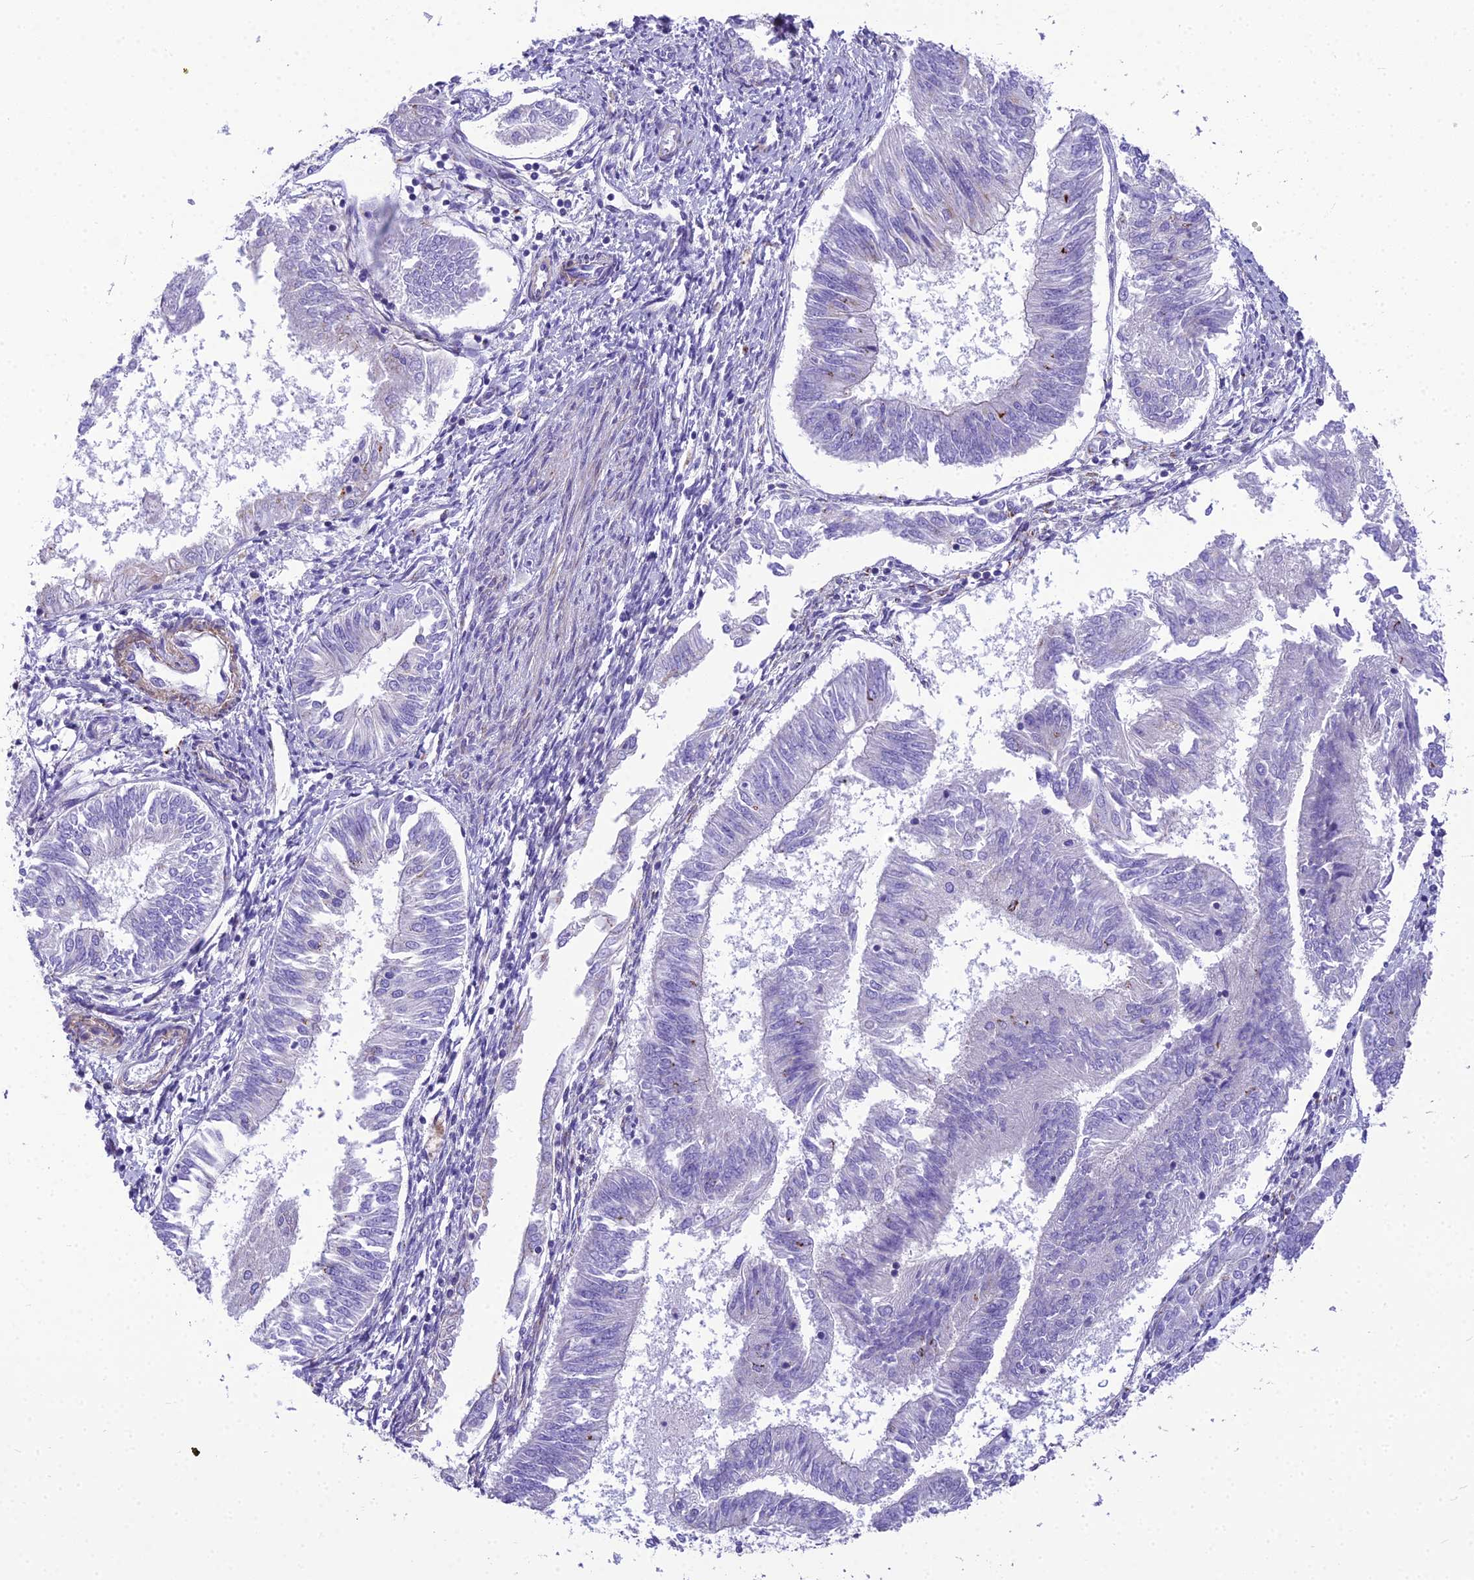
{"staining": {"intensity": "negative", "quantity": "none", "location": "none"}, "tissue": "endometrial cancer", "cell_type": "Tumor cells", "image_type": "cancer", "snomed": [{"axis": "morphology", "description": "Adenocarcinoma, NOS"}, {"axis": "topography", "description": "Endometrium"}], "caption": "A photomicrograph of endometrial adenocarcinoma stained for a protein demonstrates no brown staining in tumor cells. (DAB immunohistochemistry (IHC) visualized using brightfield microscopy, high magnification).", "gene": "GFRA1", "patient": {"sex": "female", "age": 58}}